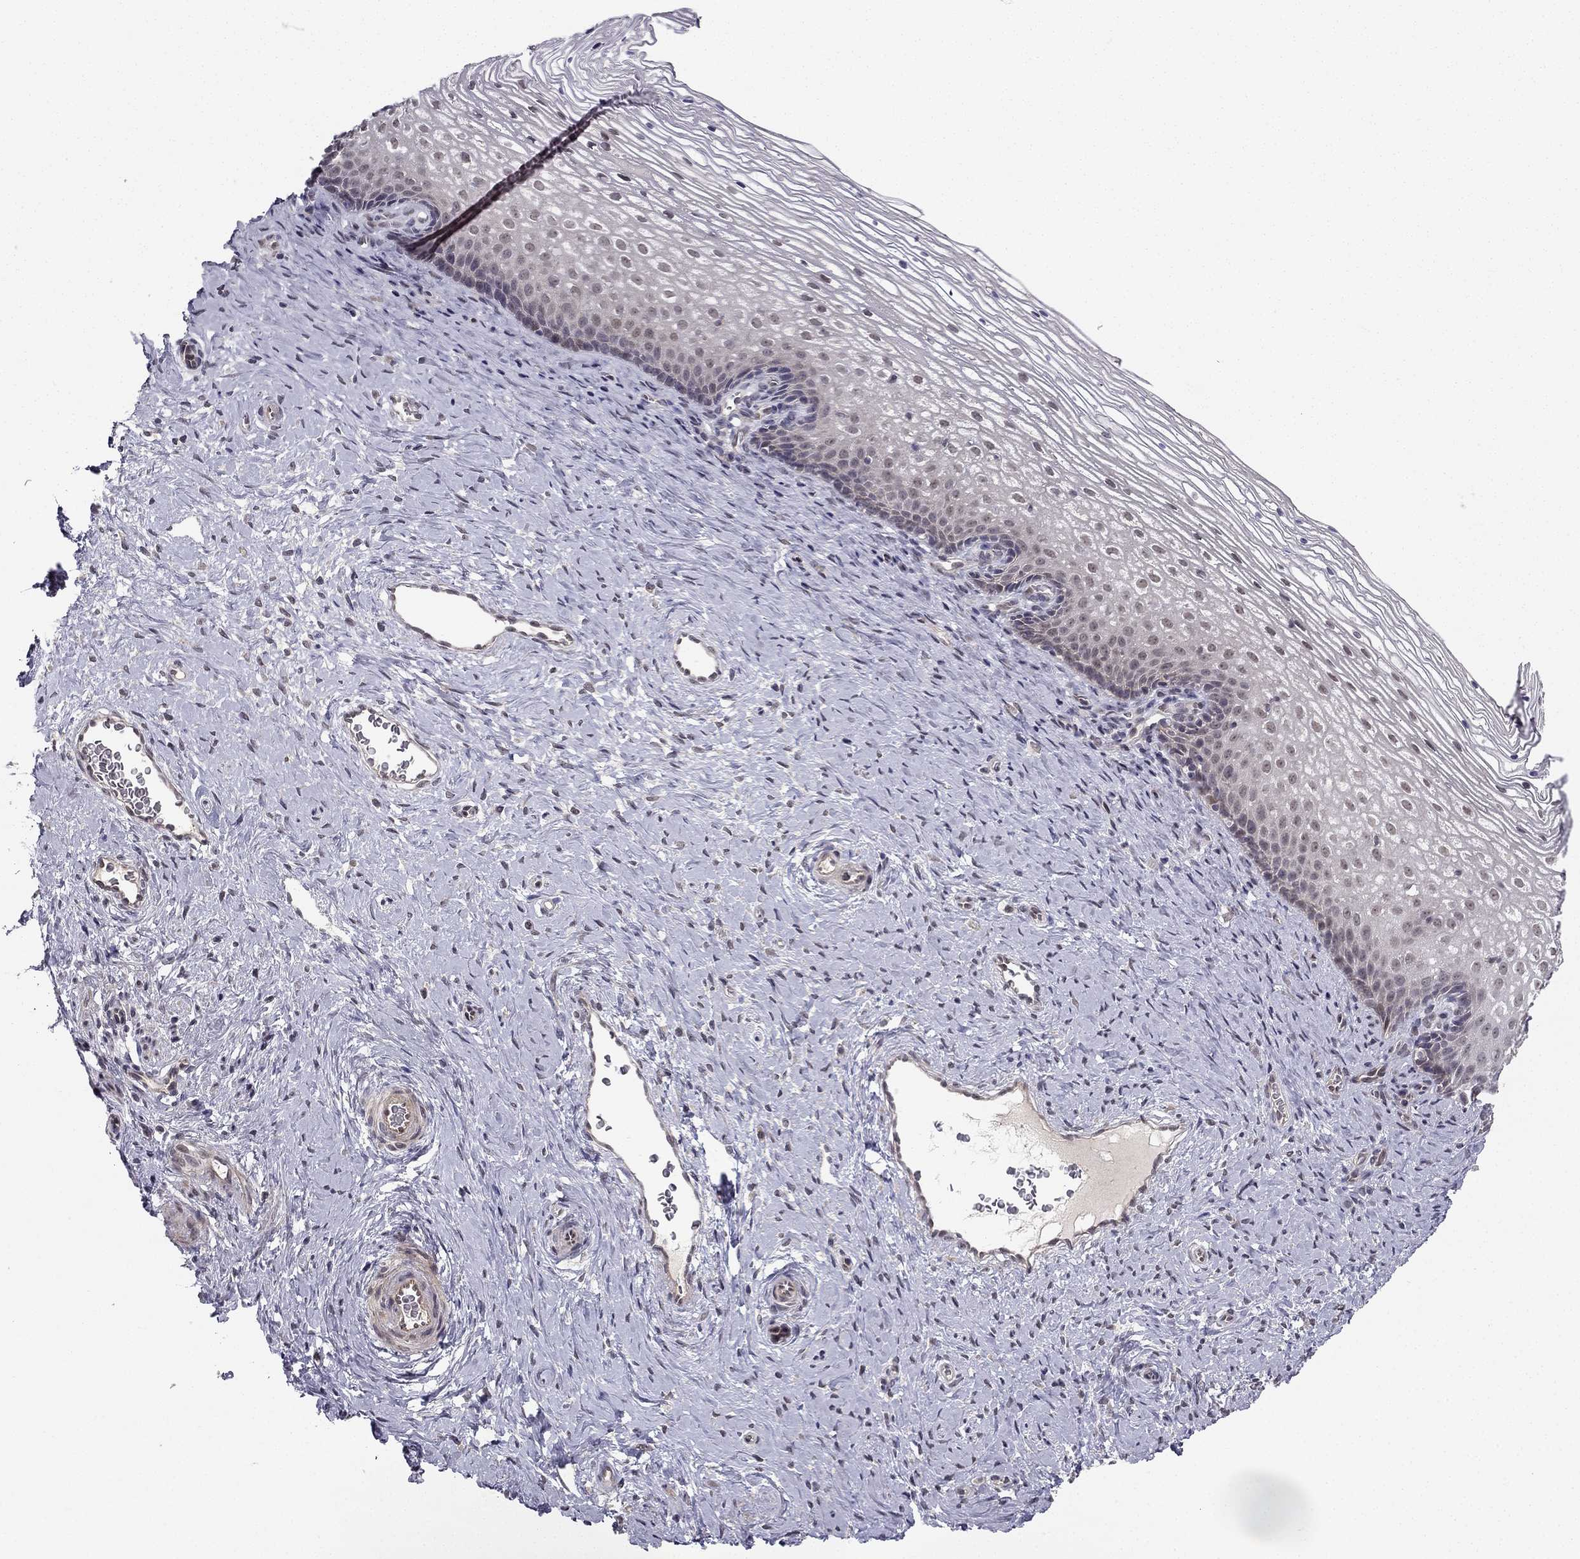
{"staining": {"intensity": "negative", "quantity": "none", "location": "none"}, "tissue": "cervix", "cell_type": "Glandular cells", "image_type": "normal", "snomed": [{"axis": "morphology", "description": "Normal tissue, NOS"}, {"axis": "topography", "description": "Cervix"}], "caption": "Human cervix stained for a protein using immunohistochemistry reveals no positivity in glandular cells.", "gene": "CHST8", "patient": {"sex": "female", "age": 34}}